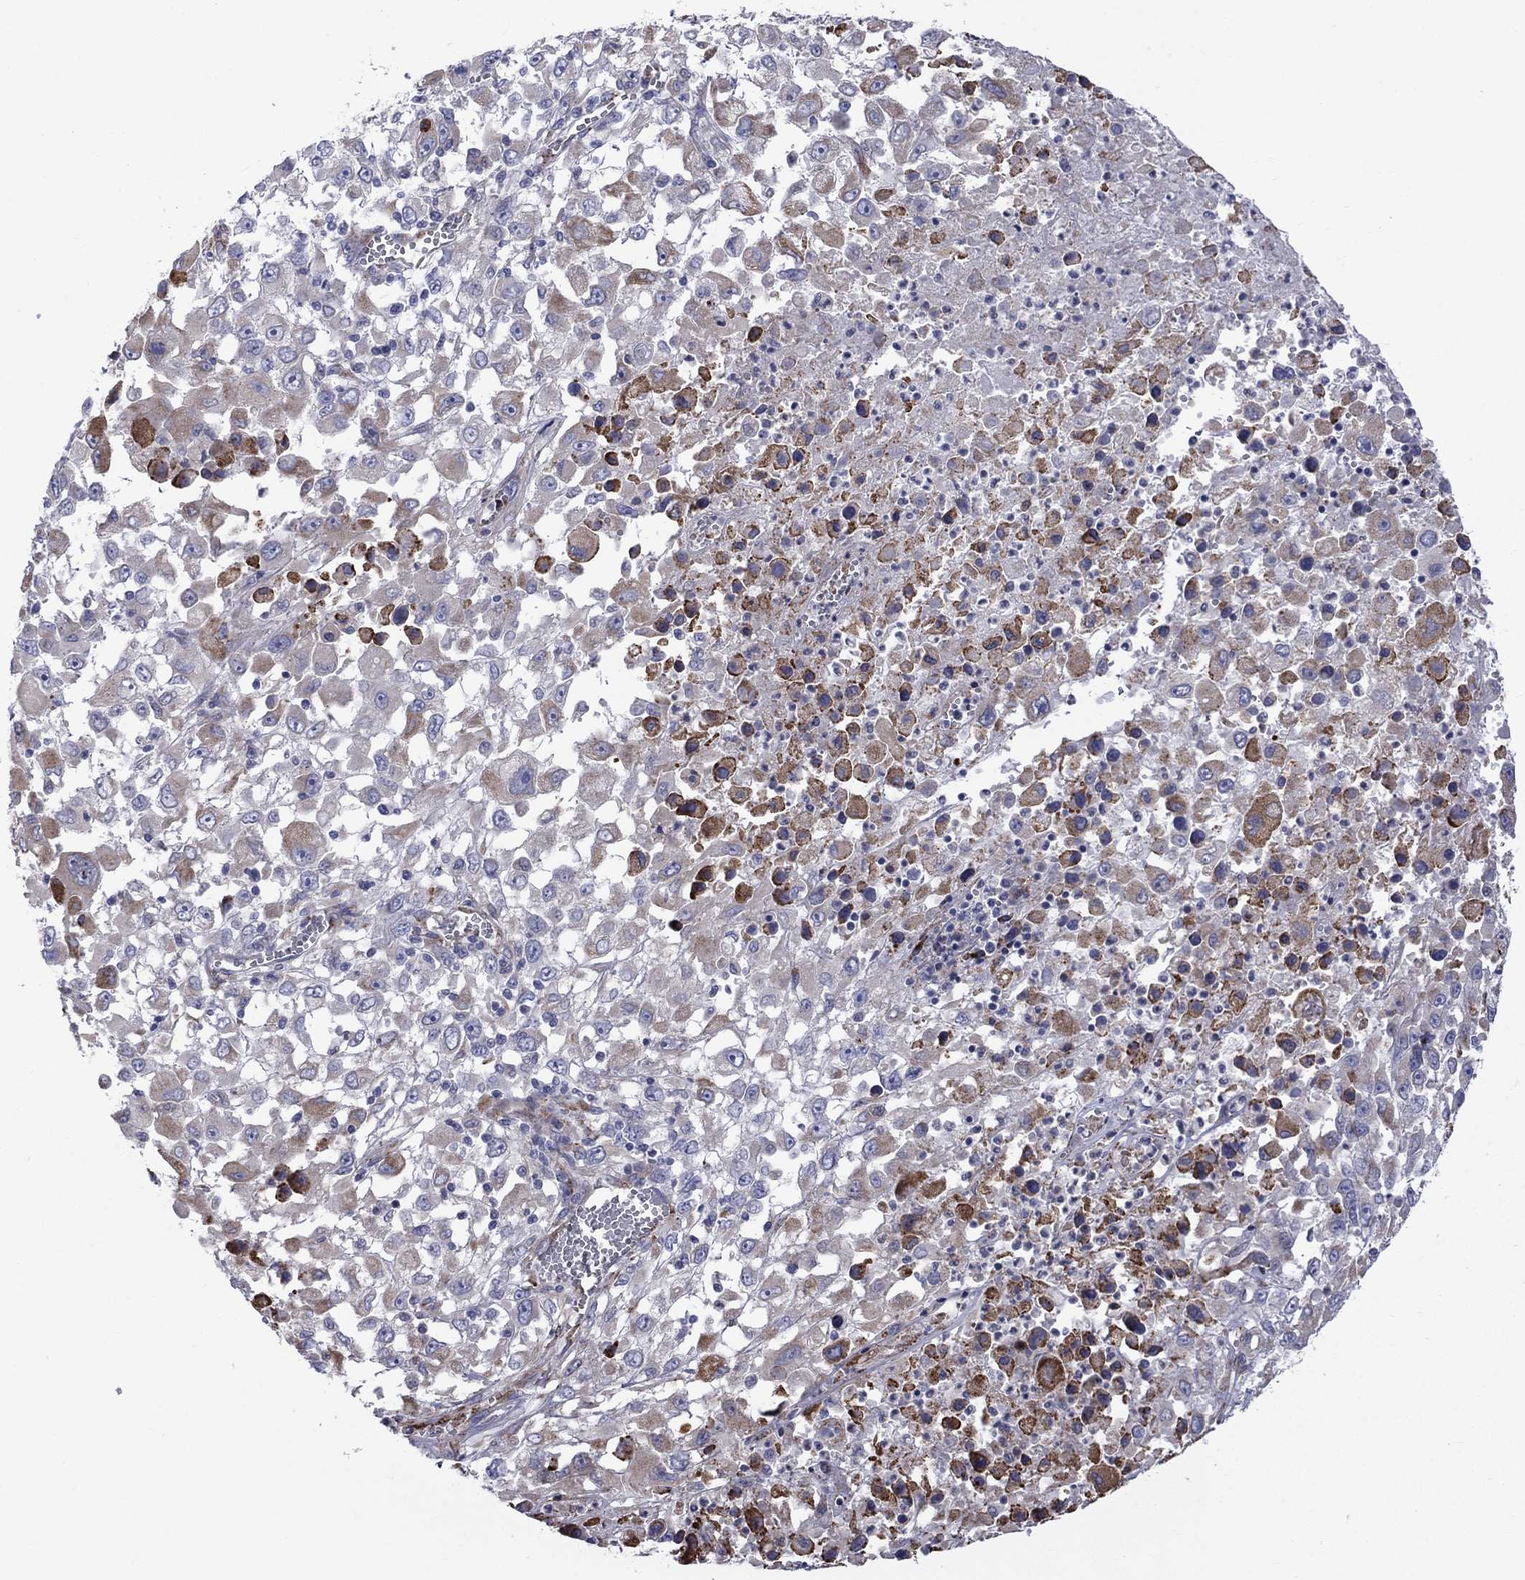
{"staining": {"intensity": "strong", "quantity": "<25%", "location": "cytoplasmic/membranous"}, "tissue": "melanoma", "cell_type": "Tumor cells", "image_type": "cancer", "snomed": [{"axis": "morphology", "description": "Malignant melanoma, Metastatic site"}, {"axis": "topography", "description": "Soft tissue"}], "caption": "Immunohistochemical staining of malignant melanoma (metastatic site) shows strong cytoplasmic/membranous protein expression in approximately <25% of tumor cells. Immunohistochemistry stains the protein of interest in brown and the nuclei are stained blue.", "gene": "ASNS", "patient": {"sex": "male", "age": 50}}